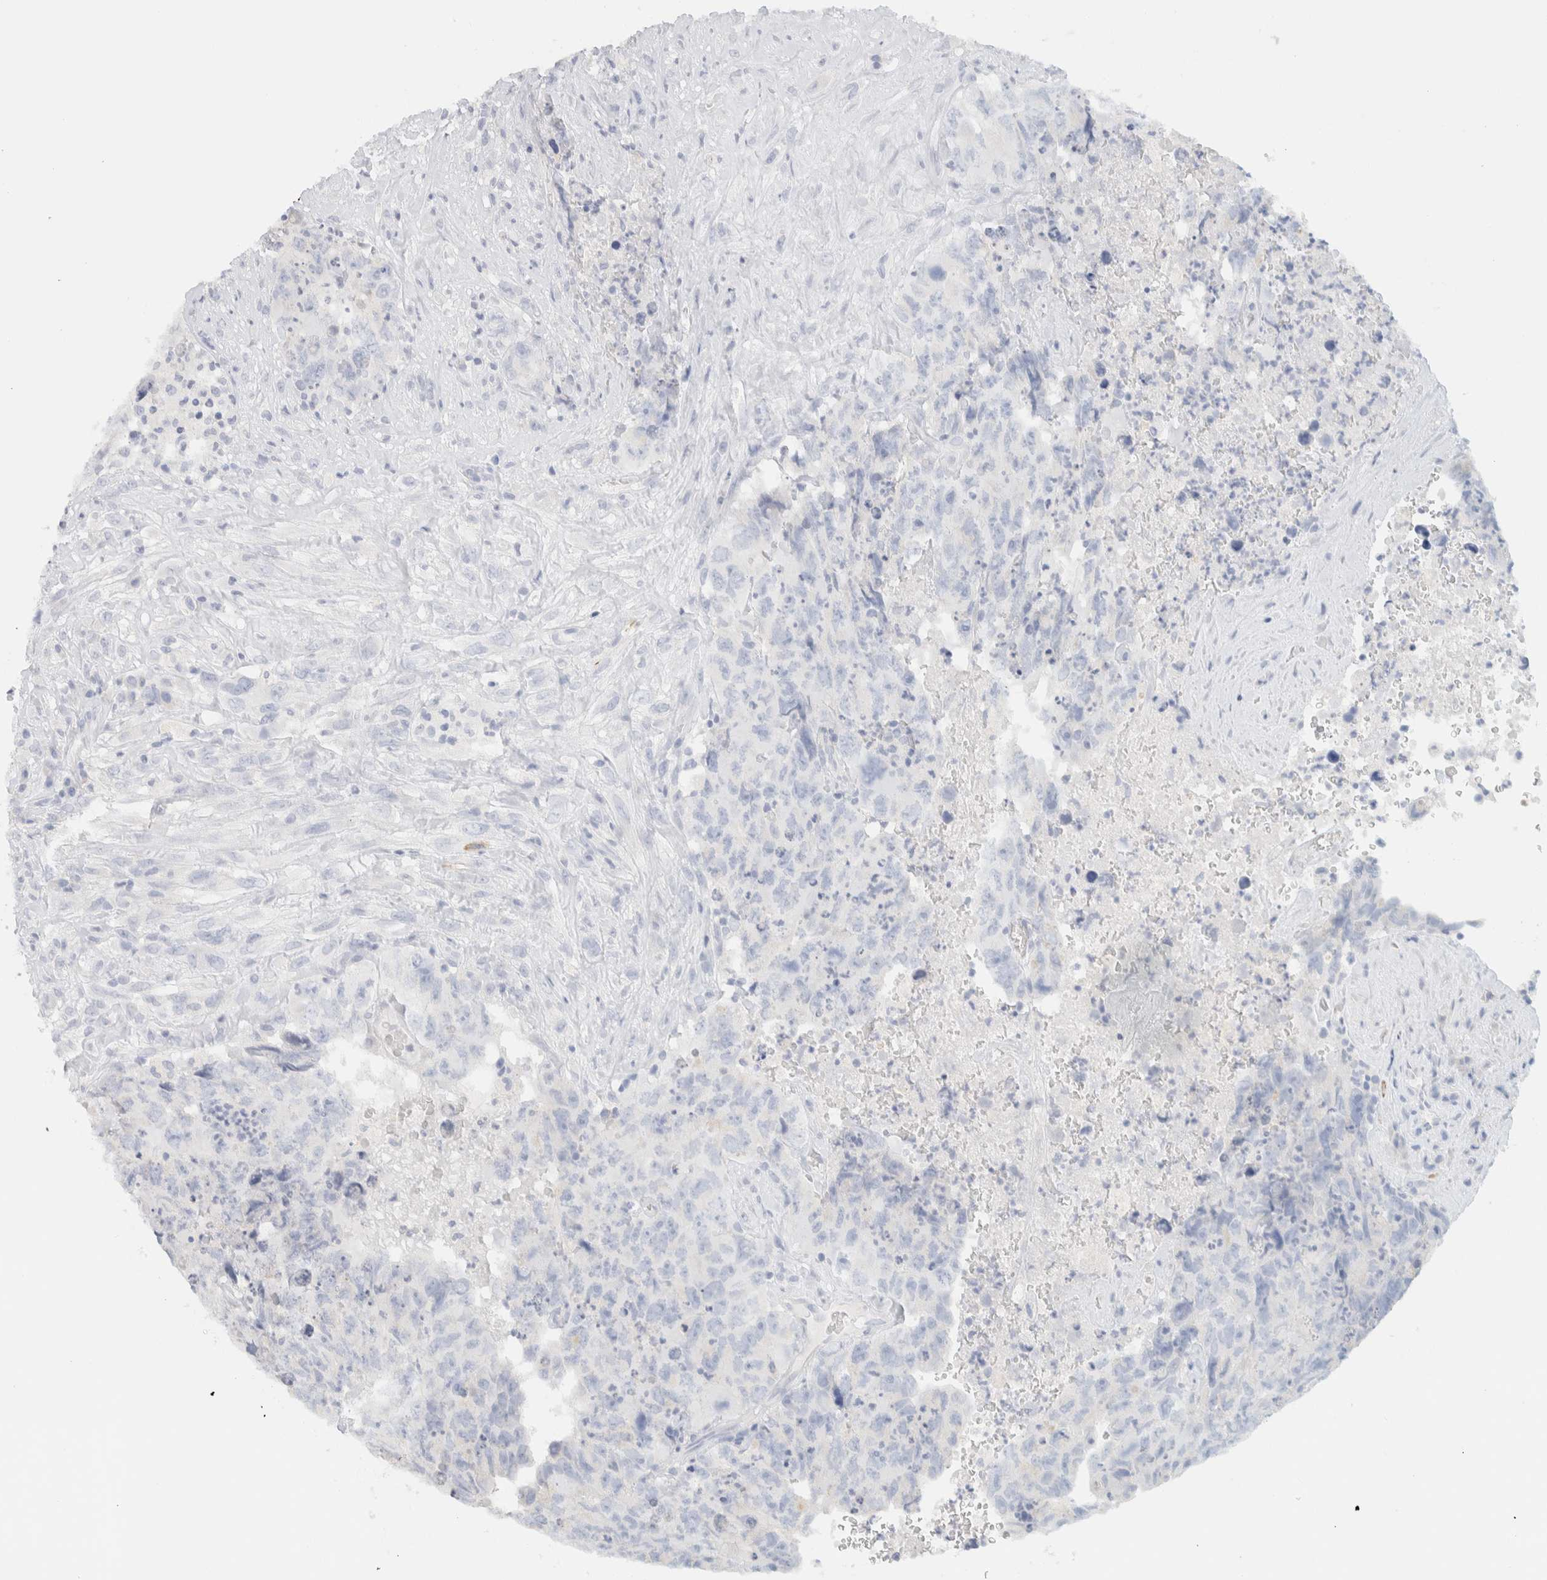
{"staining": {"intensity": "negative", "quantity": "none", "location": "none"}, "tissue": "testis cancer", "cell_type": "Tumor cells", "image_type": "cancer", "snomed": [{"axis": "morphology", "description": "Carcinoma, Embryonal, NOS"}, {"axis": "topography", "description": "Testis"}], "caption": "The immunohistochemistry photomicrograph has no significant staining in tumor cells of testis cancer (embryonal carcinoma) tissue.", "gene": "AFMID", "patient": {"sex": "male", "age": 32}}